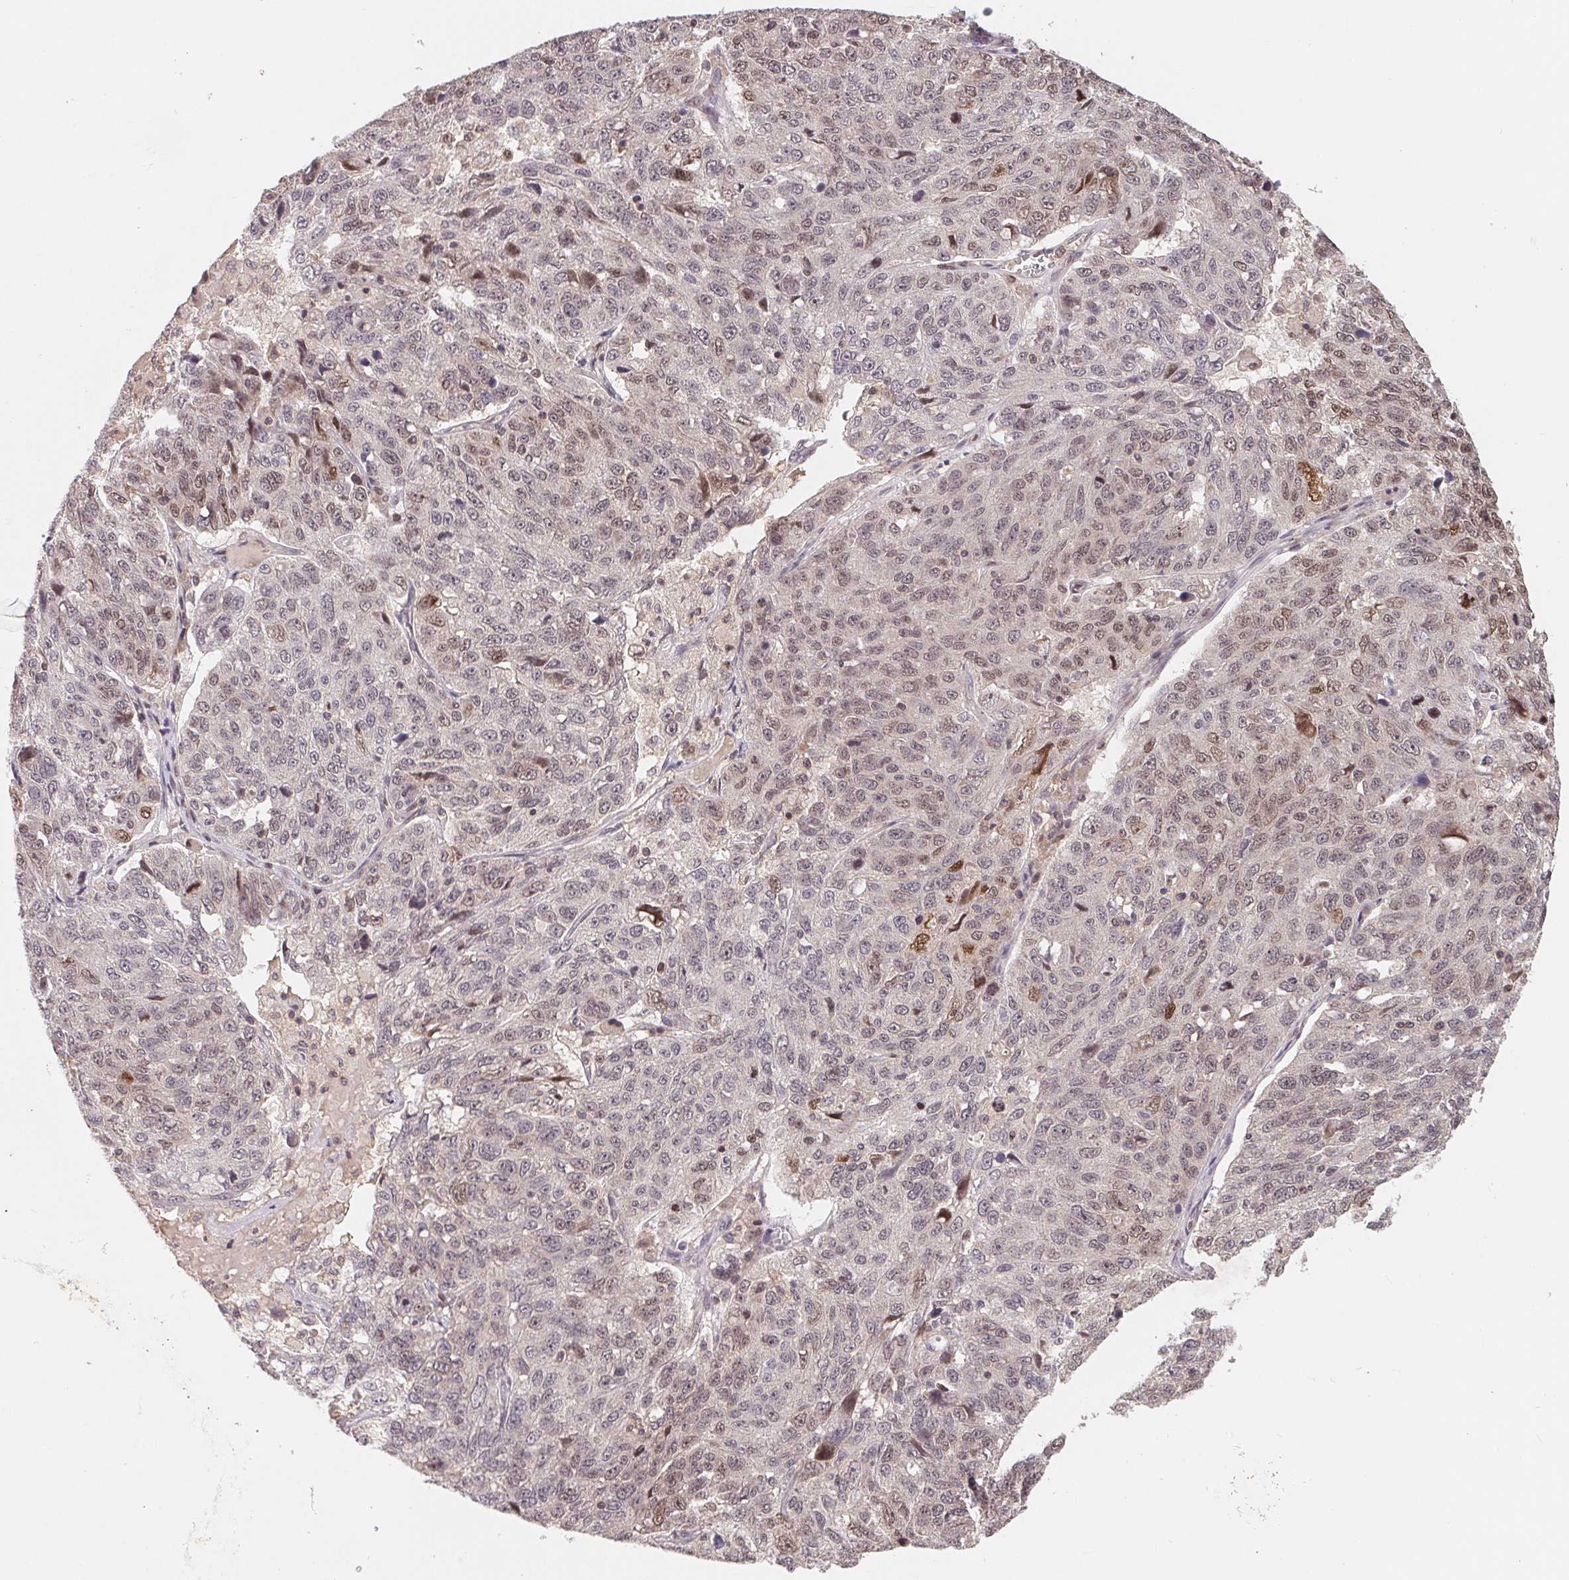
{"staining": {"intensity": "moderate", "quantity": "<25%", "location": "nuclear"}, "tissue": "ovarian cancer", "cell_type": "Tumor cells", "image_type": "cancer", "snomed": [{"axis": "morphology", "description": "Cystadenocarcinoma, serous, NOS"}, {"axis": "topography", "description": "Ovary"}], "caption": "Immunohistochemical staining of human ovarian cancer (serous cystadenocarcinoma) displays moderate nuclear protein staining in about <25% of tumor cells. The staining was performed using DAB, with brown indicating positive protein expression. Nuclei are stained blue with hematoxylin.", "gene": "HMGN3", "patient": {"sex": "female", "age": 71}}